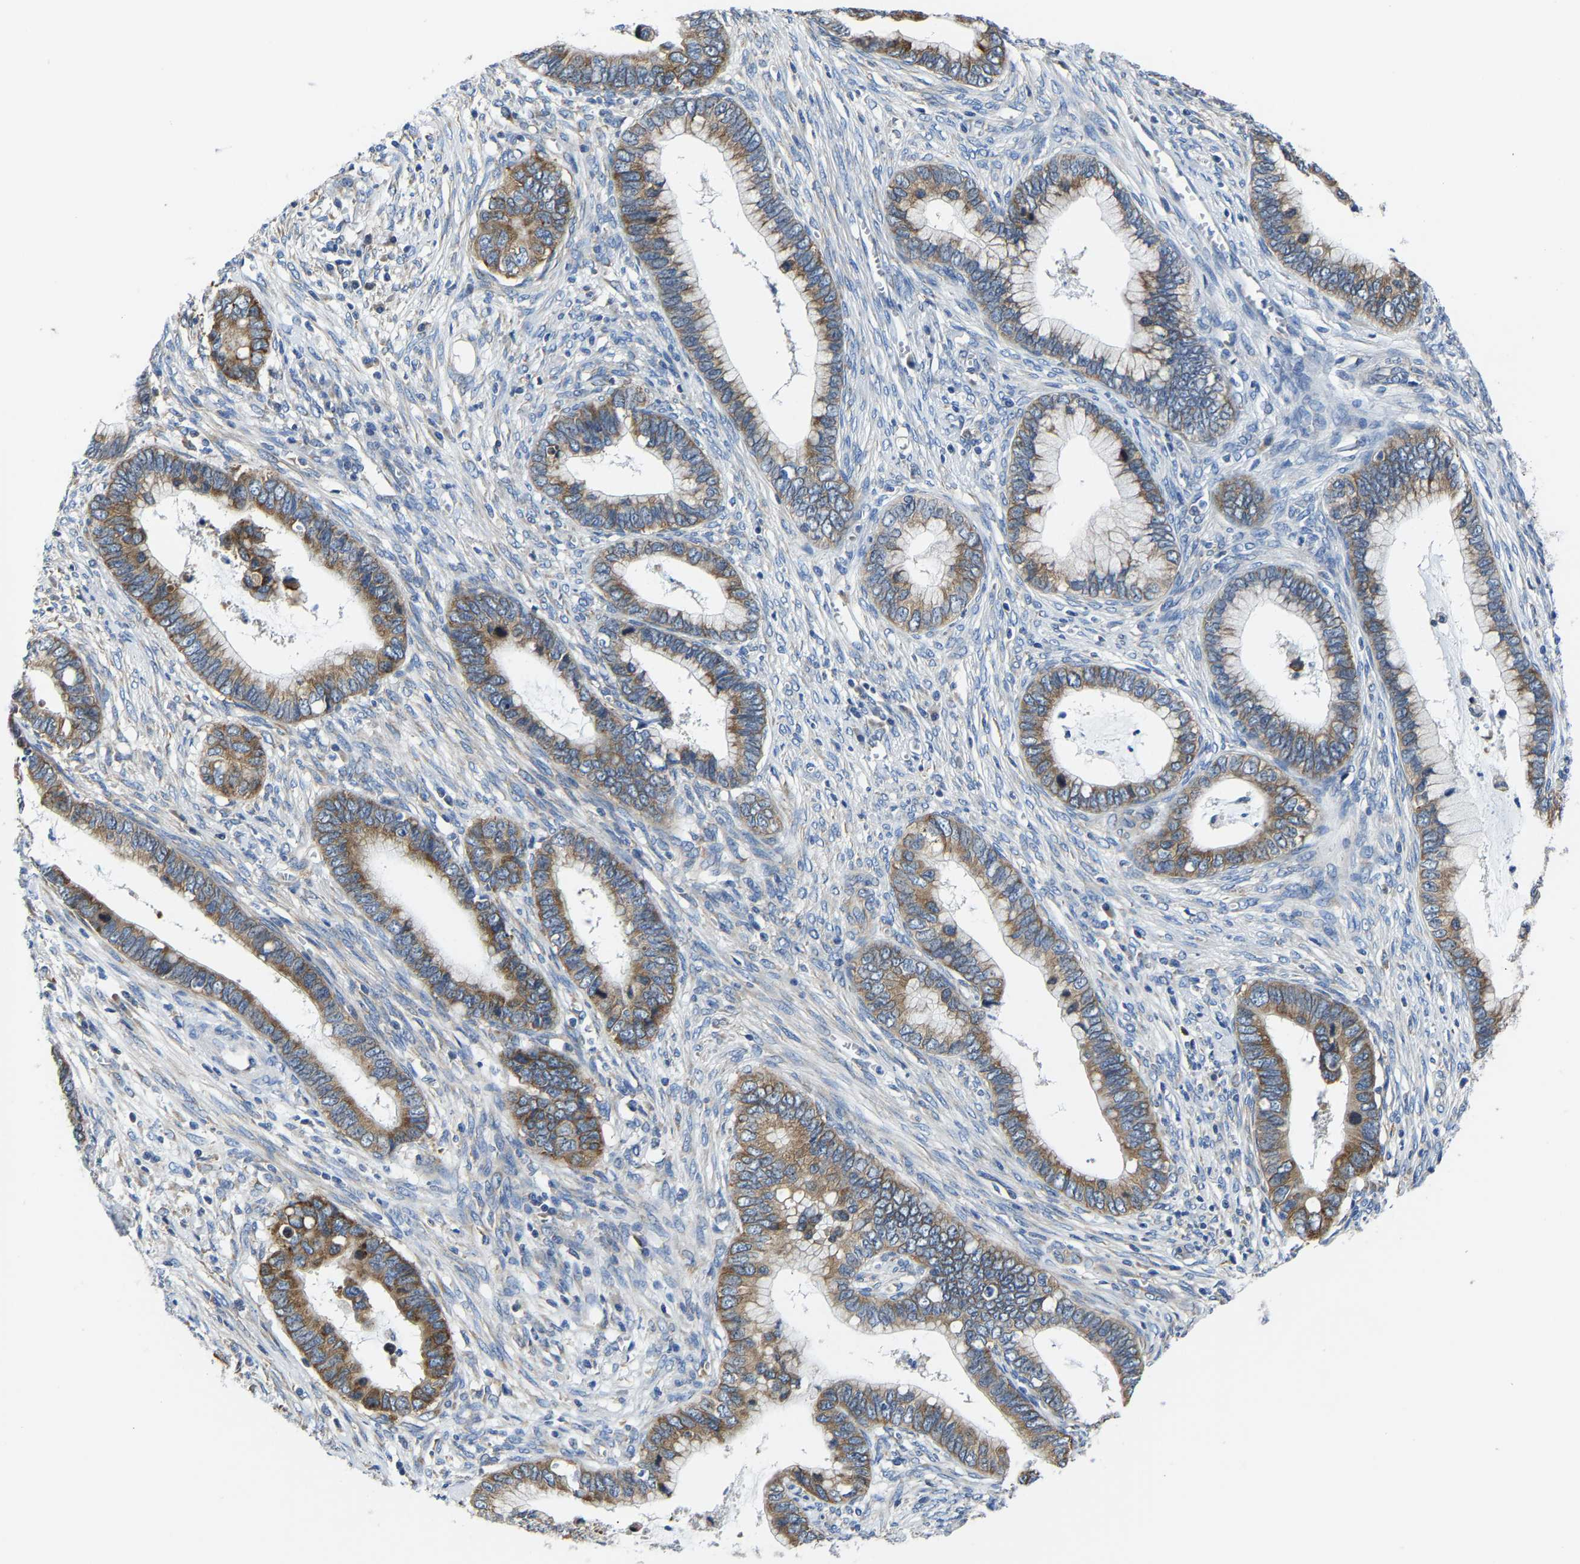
{"staining": {"intensity": "moderate", "quantity": ">75%", "location": "cytoplasmic/membranous"}, "tissue": "cervical cancer", "cell_type": "Tumor cells", "image_type": "cancer", "snomed": [{"axis": "morphology", "description": "Adenocarcinoma, NOS"}, {"axis": "topography", "description": "Cervix"}], "caption": "This is an image of immunohistochemistry (IHC) staining of cervical cancer, which shows moderate positivity in the cytoplasmic/membranous of tumor cells.", "gene": "G3BP2", "patient": {"sex": "female", "age": 44}}